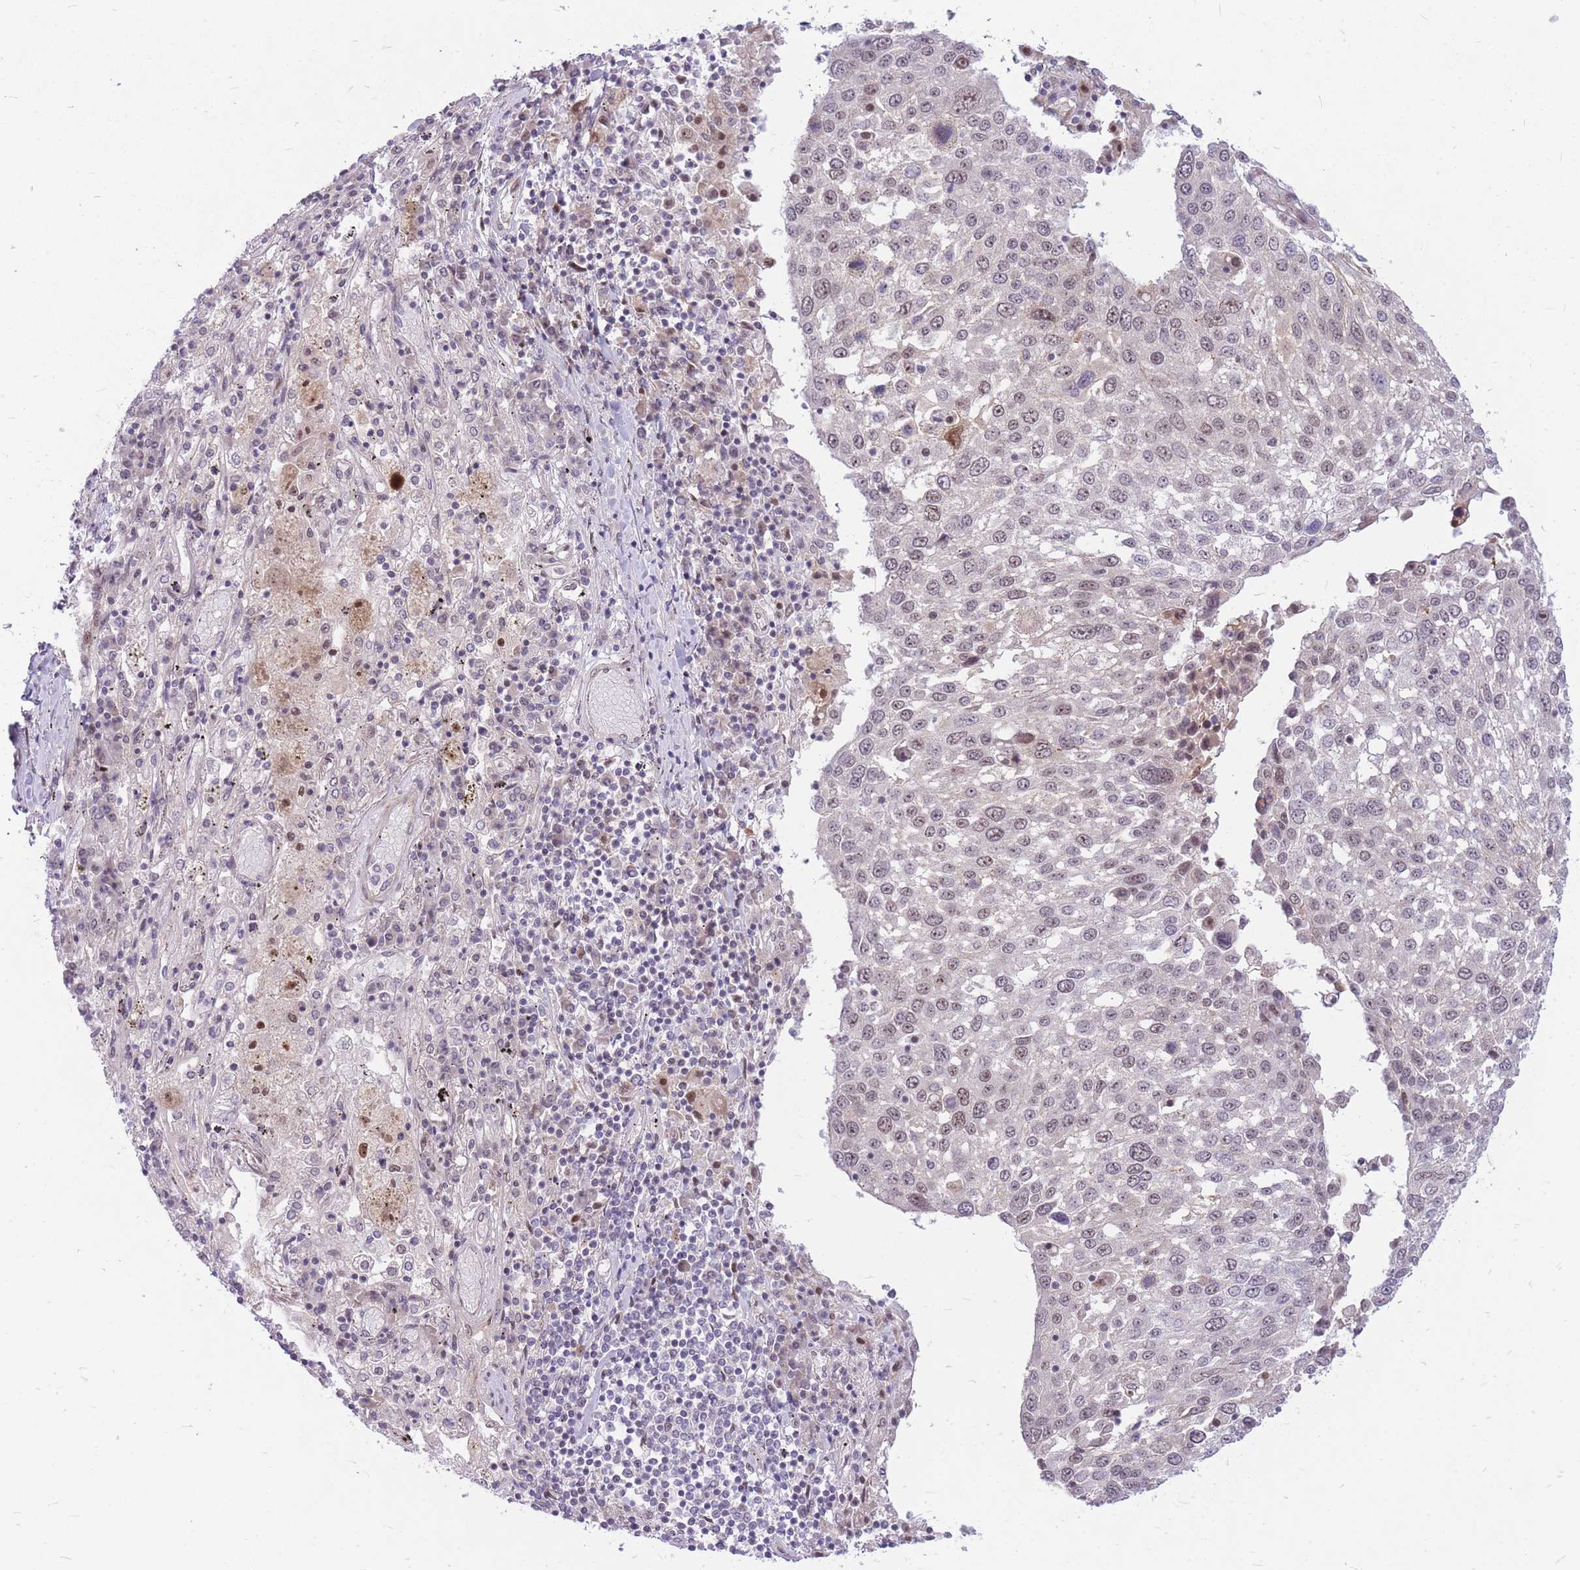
{"staining": {"intensity": "weak", "quantity": "<25%", "location": "nuclear"}, "tissue": "lung cancer", "cell_type": "Tumor cells", "image_type": "cancer", "snomed": [{"axis": "morphology", "description": "Squamous cell carcinoma, NOS"}, {"axis": "topography", "description": "Lung"}], "caption": "Immunohistochemical staining of lung squamous cell carcinoma displays no significant positivity in tumor cells.", "gene": "ERCC2", "patient": {"sex": "male", "age": 65}}